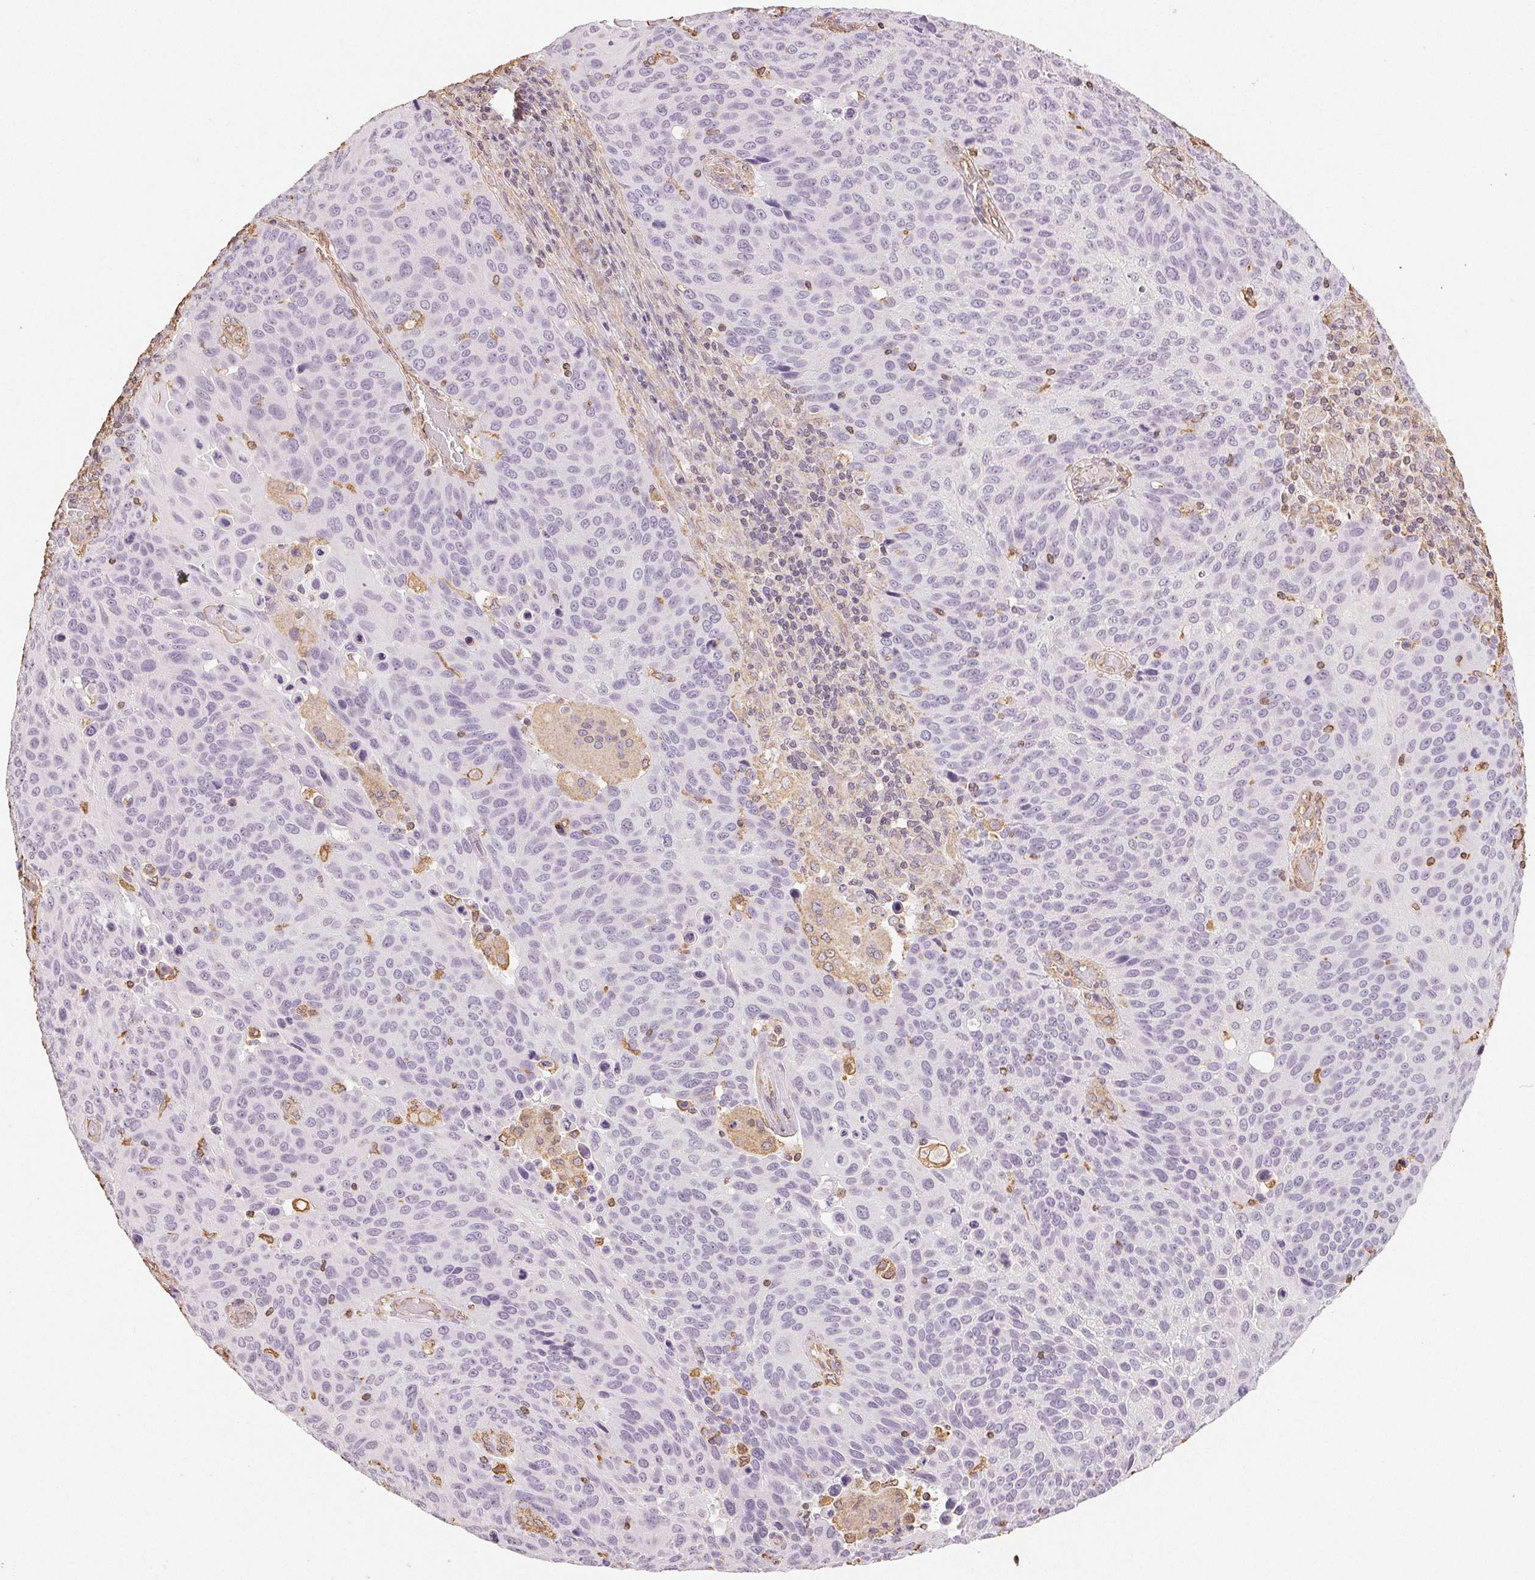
{"staining": {"intensity": "negative", "quantity": "none", "location": "none"}, "tissue": "lung cancer", "cell_type": "Tumor cells", "image_type": "cancer", "snomed": [{"axis": "morphology", "description": "Squamous cell carcinoma, NOS"}, {"axis": "topography", "description": "Lung"}], "caption": "A high-resolution histopathology image shows IHC staining of lung cancer, which reveals no significant expression in tumor cells. Brightfield microscopy of IHC stained with DAB (brown) and hematoxylin (blue), captured at high magnification.", "gene": "COL7A1", "patient": {"sex": "male", "age": 68}}